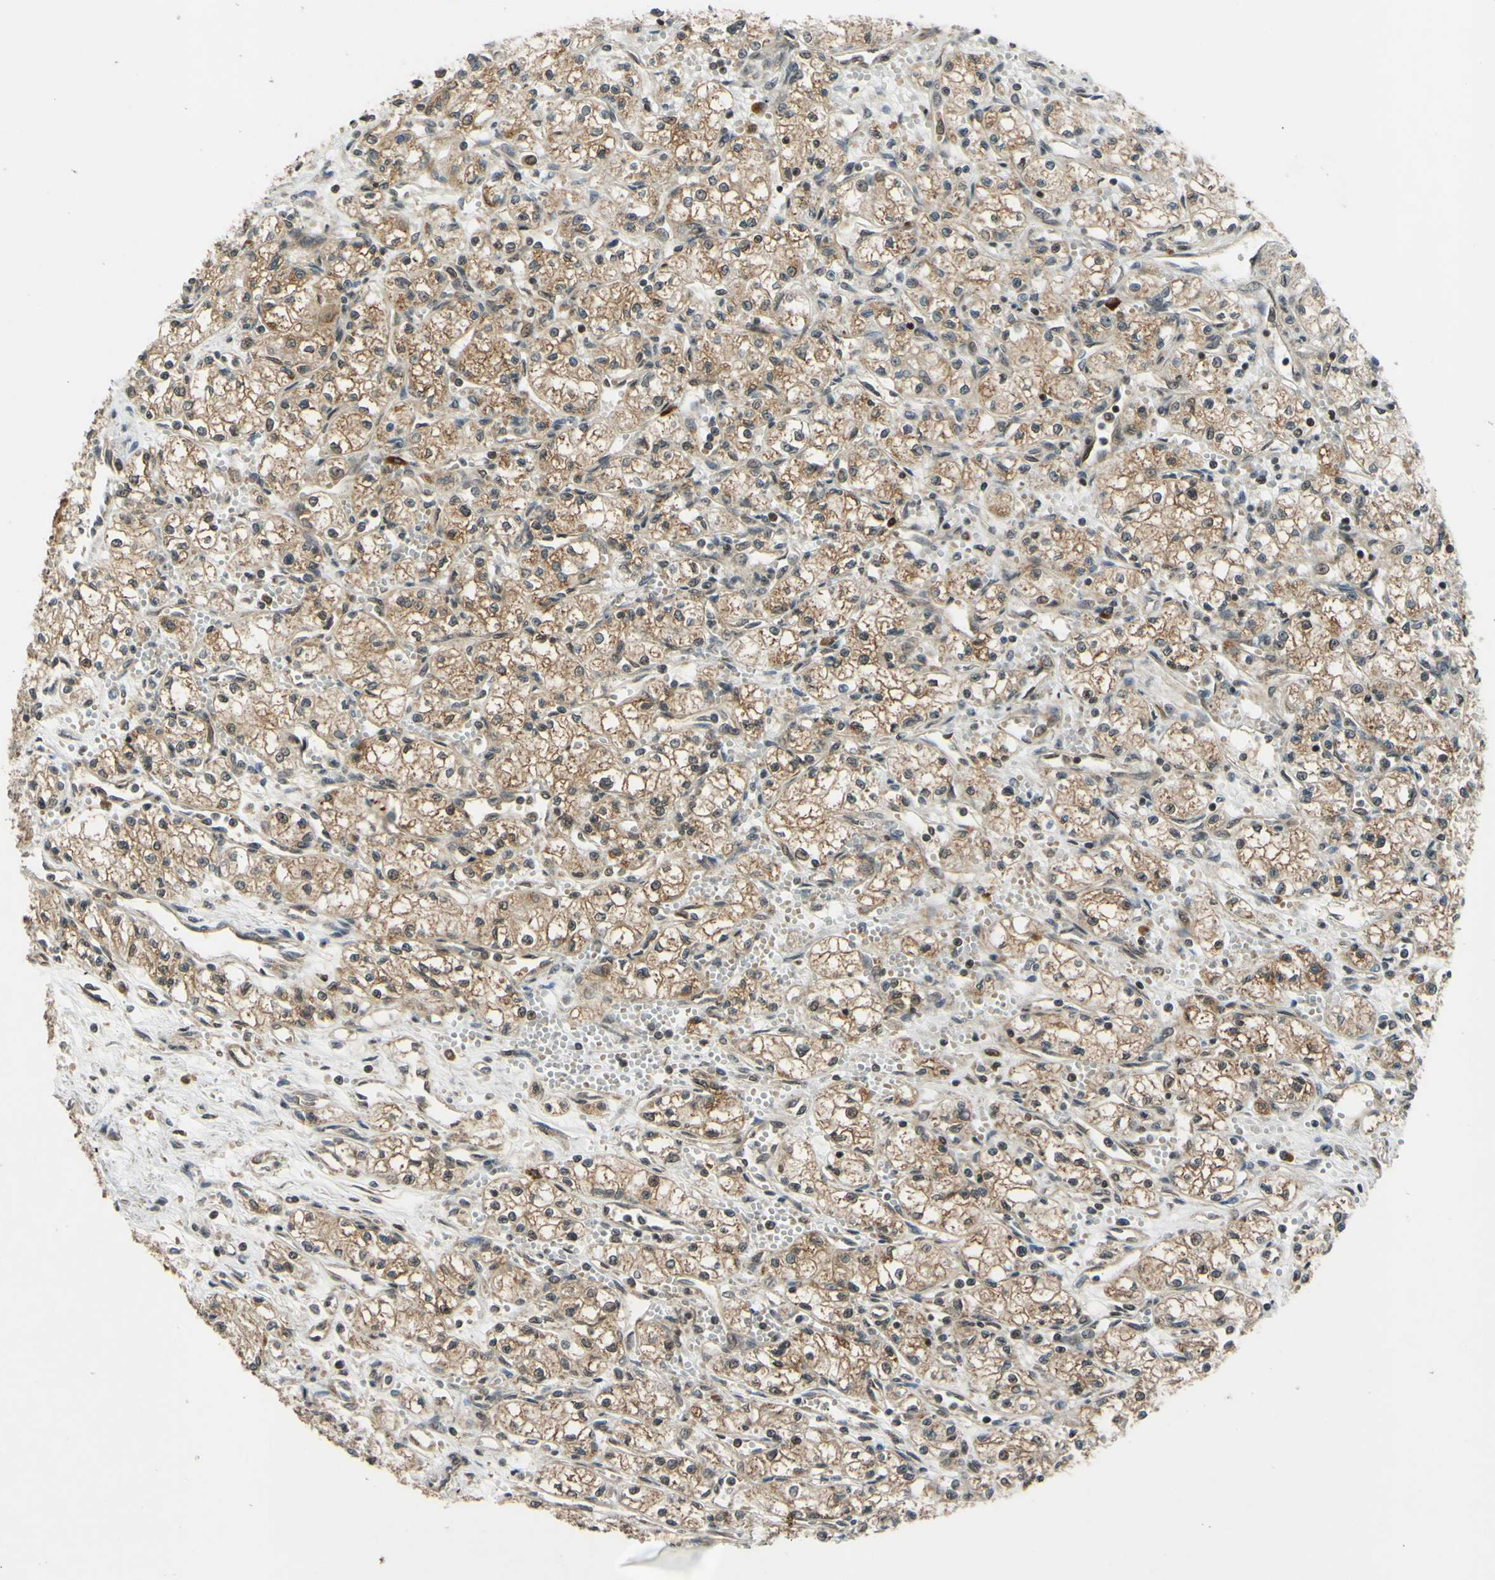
{"staining": {"intensity": "moderate", "quantity": ">75%", "location": "cytoplasmic/membranous"}, "tissue": "renal cancer", "cell_type": "Tumor cells", "image_type": "cancer", "snomed": [{"axis": "morphology", "description": "Normal tissue, NOS"}, {"axis": "morphology", "description": "Adenocarcinoma, NOS"}, {"axis": "topography", "description": "Kidney"}], "caption": "Protein expression analysis of human adenocarcinoma (renal) reveals moderate cytoplasmic/membranous staining in approximately >75% of tumor cells.", "gene": "ABCC8", "patient": {"sex": "male", "age": 59}}